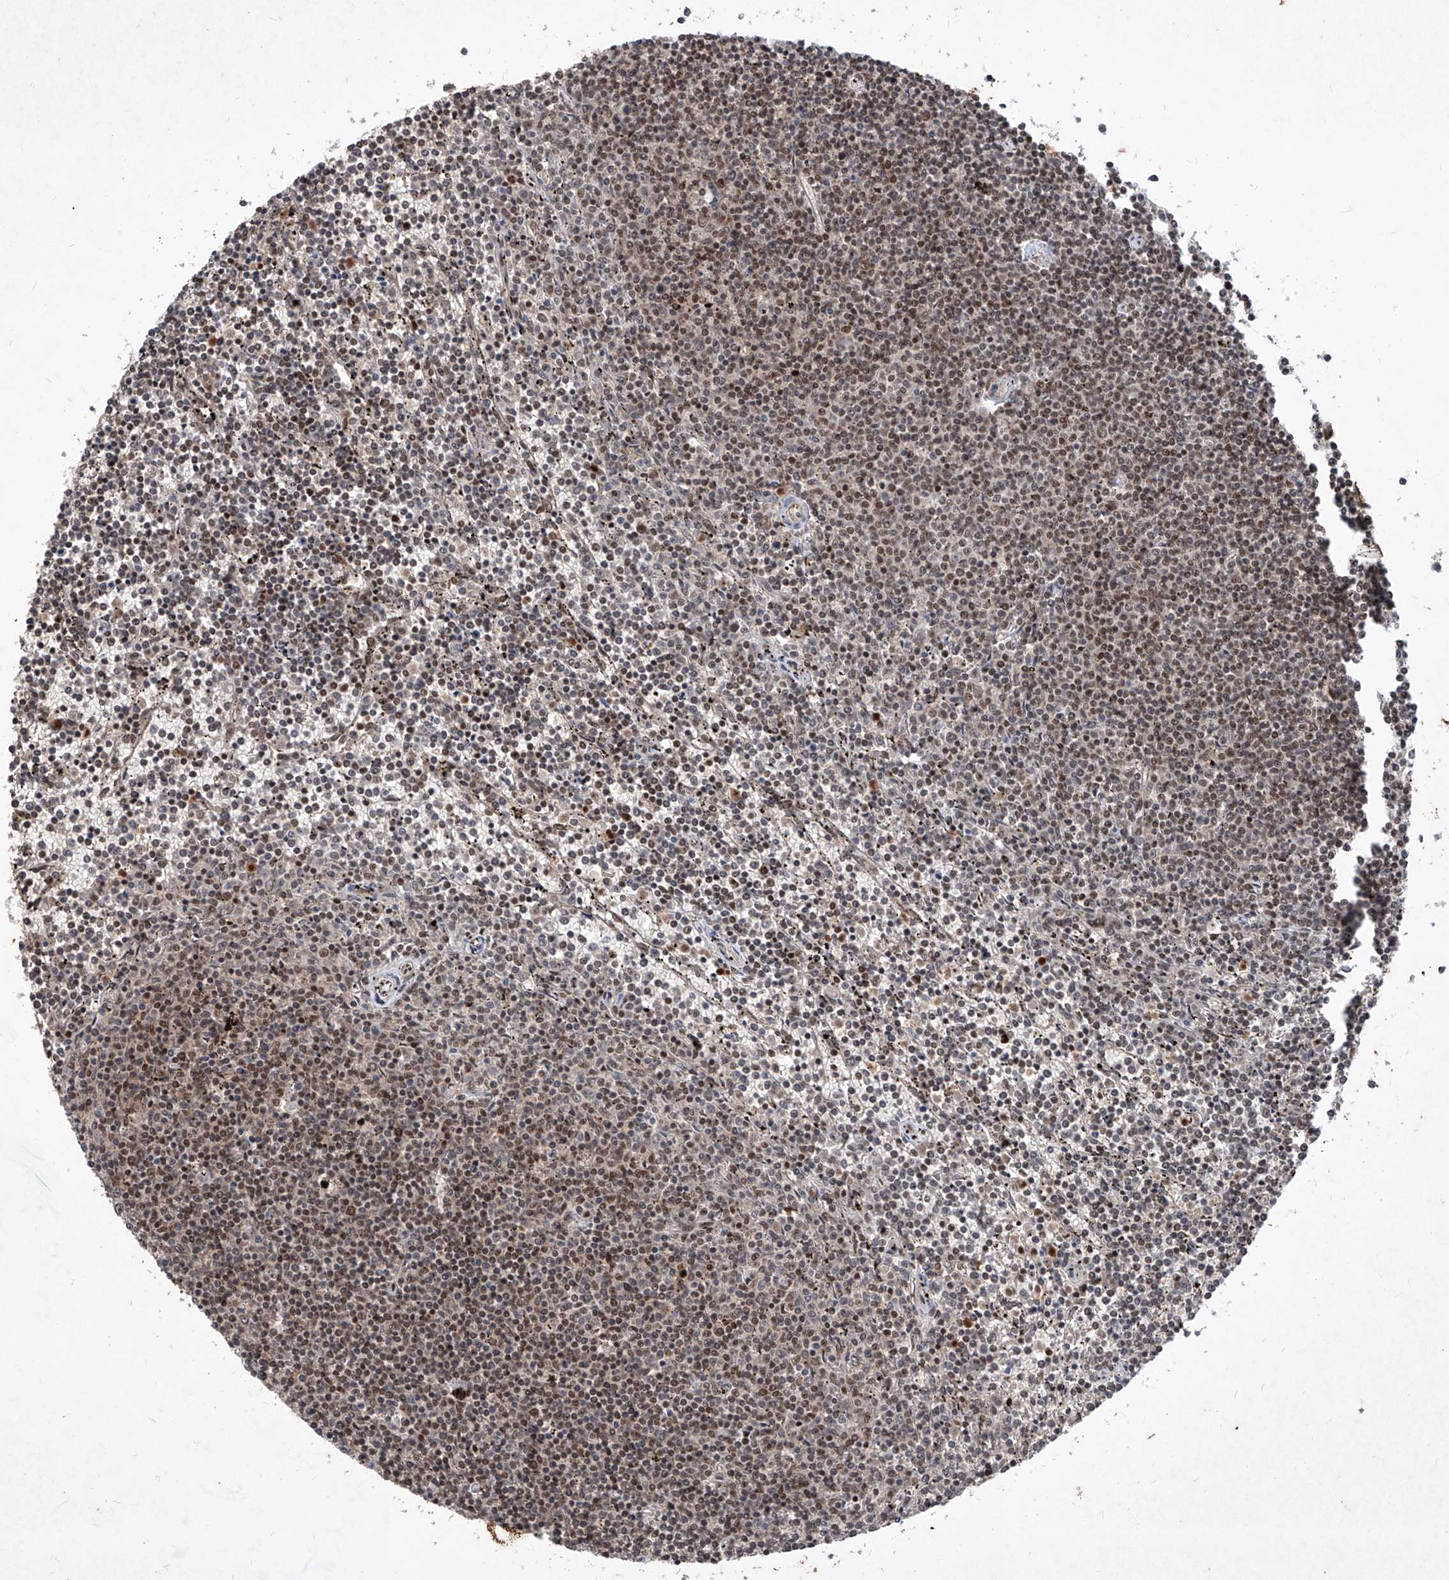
{"staining": {"intensity": "moderate", "quantity": "<25%", "location": "nuclear"}, "tissue": "lymphoma", "cell_type": "Tumor cells", "image_type": "cancer", "snomed": [{"axis": "morphology", "description": "Malignant lymphoma, non-Hodgkin's type, Low grade"}, {"axis": "topography", "description": "Spleen"}], "caption": "Human lymphoma stained with a protein marker shows moderate staining in tumor cells.", "gene": "IRF2", "patient": {"sex": "female", "age": 50}}